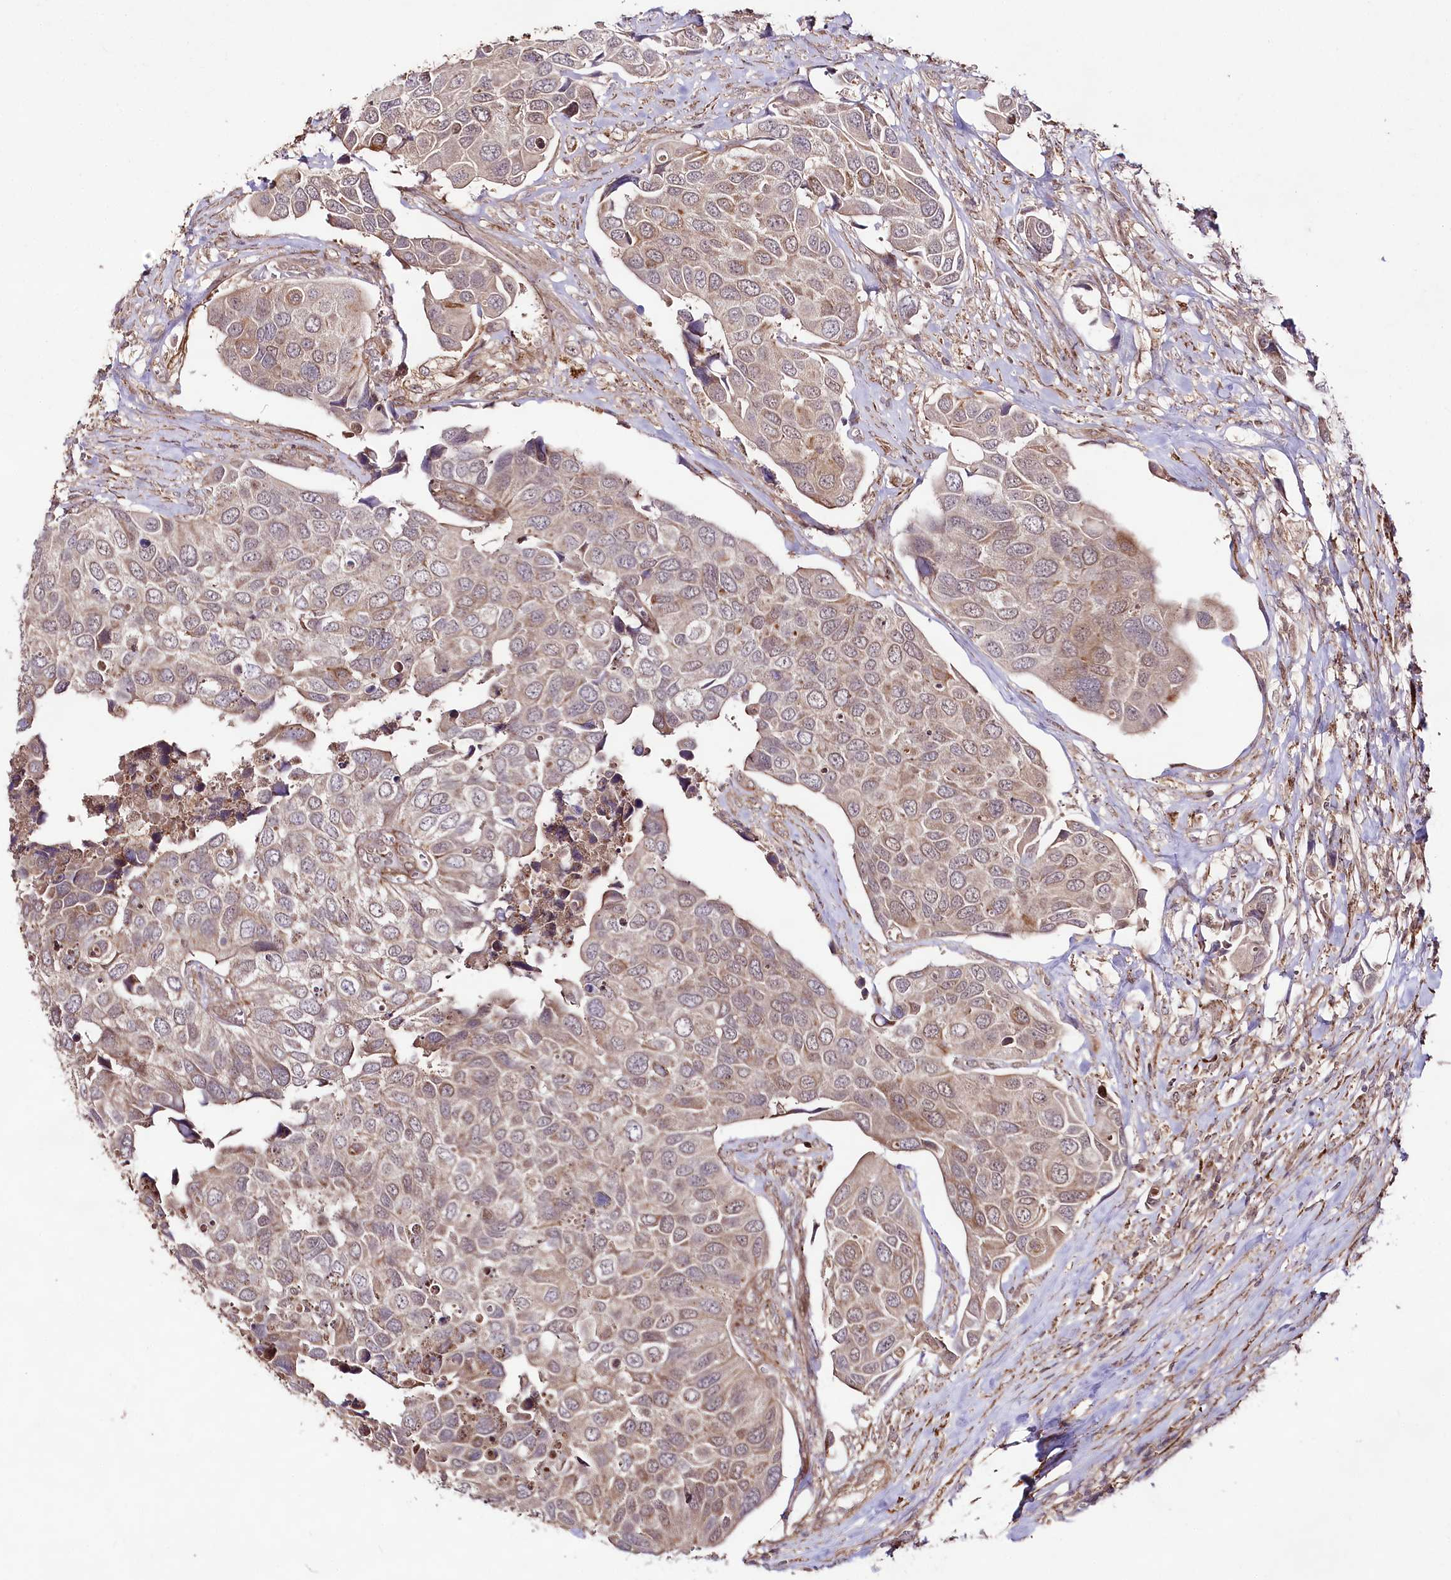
{"staining": {"intensity": "weak", "quantity": "<25%", "location": "cytoplasmic/membranous"}, "tissue": "urothelial cancer", "cell_type": "Tumor cells", "image_type": "cancer", "snomed": [{"axis": "morphology", "description": "Urothelial carcinoma, High grade"}, {"axis": "topography", "description": "Urinary bladder"}], "caption": "Tumor cells show no significant staining in urothelial cancer.", "gene": "PHLDB1", "patient": {"sex": "male", "age": 74}}